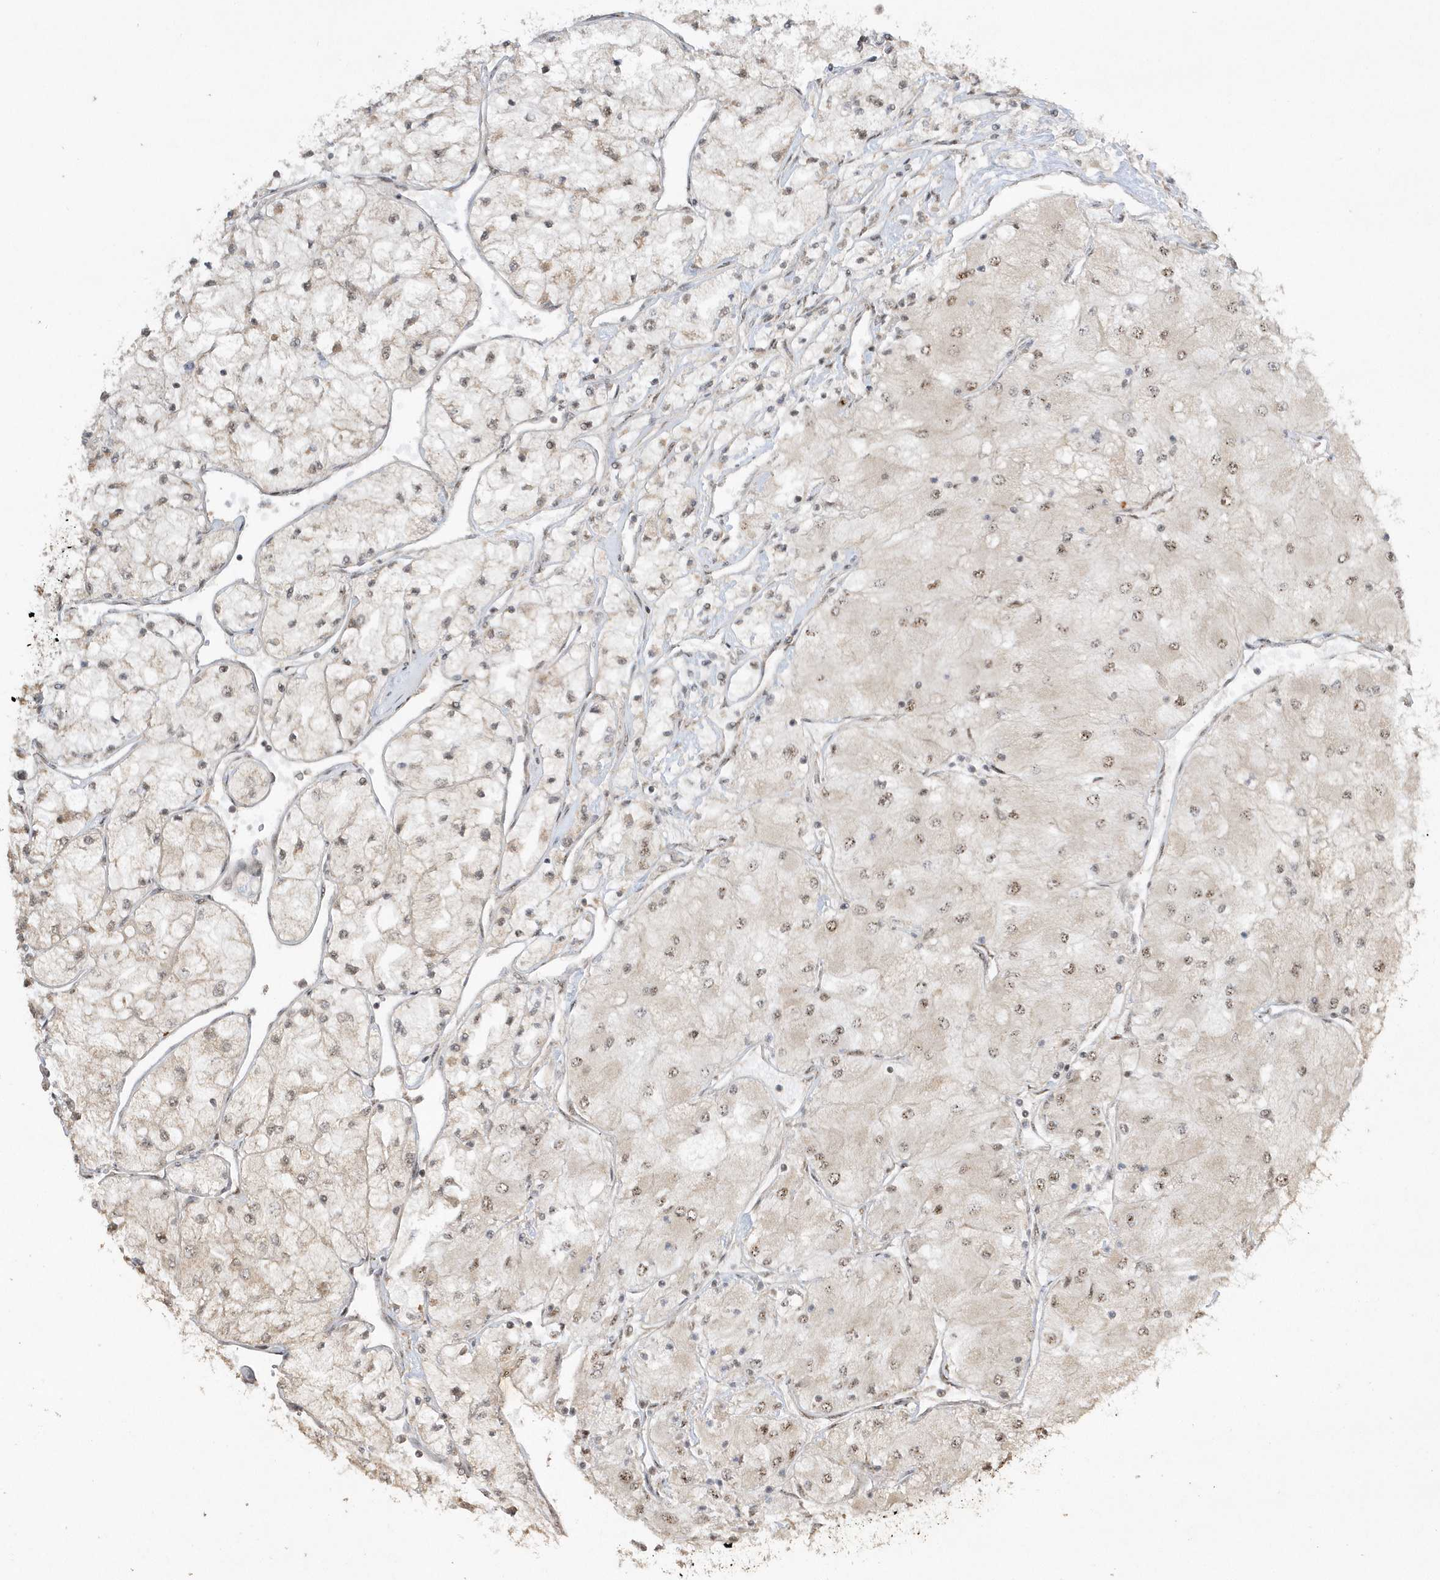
{"staining": {"intensity": "moderate", "quantity": "<25%", "location": "nuclear"}, "tissue": "renal cancer", "cell_type": "Tumor cells", "image_type": "cancer", "snomed": [{"axis": "morphology", "description": "Adenocarcinoma, NOS"}, {"axis": "topography", "description": "Kidney"}], "caption": "Immunohistochemical staining of renal adenocarcinoma reveals moderate nuclear protein positivity in approximately <25% of tumor cells.", "gene": "POLR3B", "patient": {"sex": "male", "age": 80}}